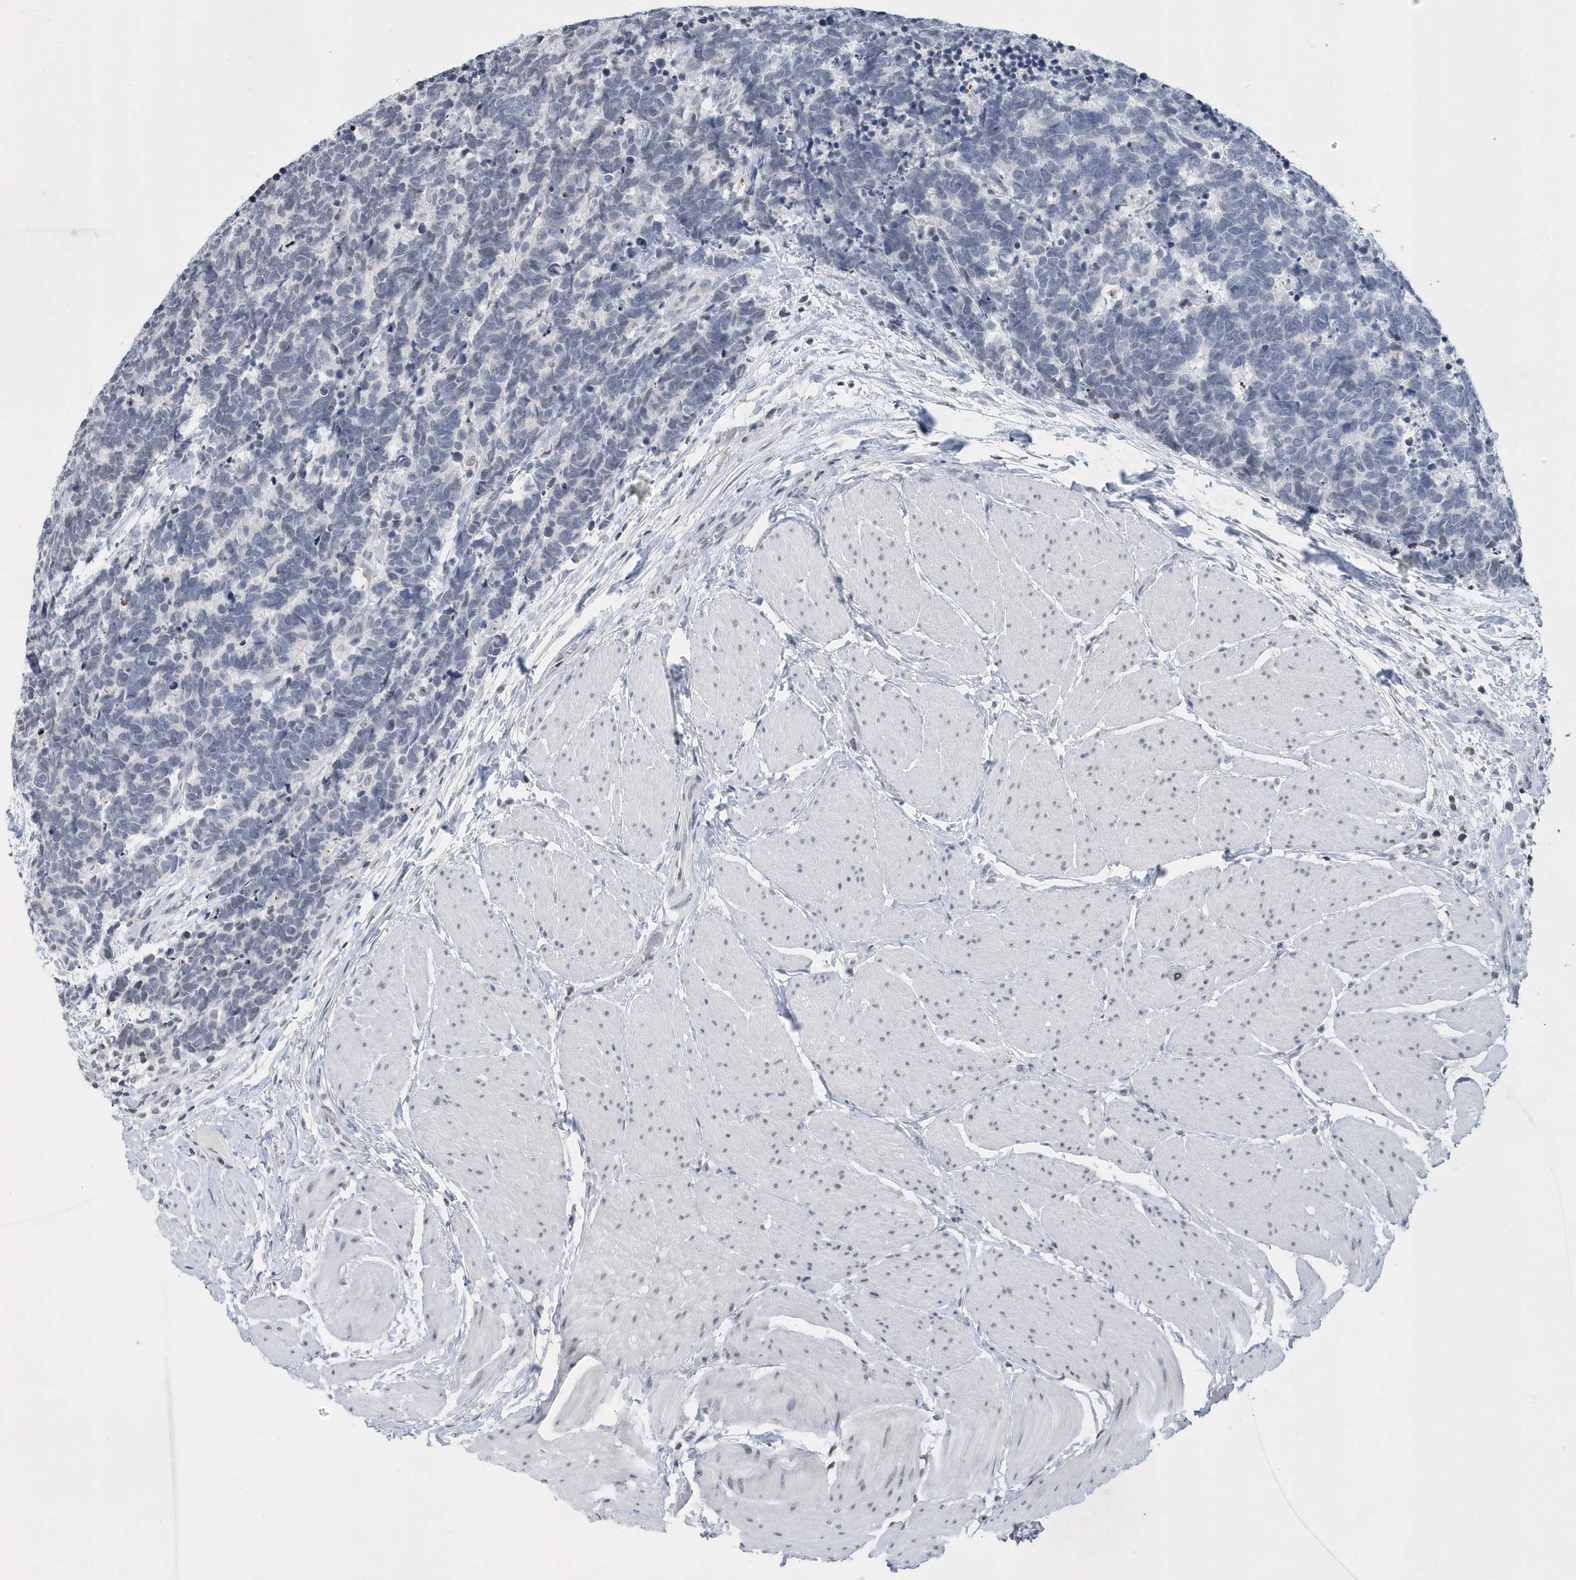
{"staining": {"intensity": "negative", "quantity": "none", "location": "none"}, "tissue": "carcinoid", "cell_type": "Tumor cells", "image_type": "cancer", "snomed": [{"axis": "morphology", "description": "Carcinoma, NOS"}, {"axis": "morphology", "description": "Carcinoid, malignant, NOS"}, {"axis": "topography", "description": "Urinary bladder"}], "caption": "The immunohistochemistry micrograph has no significant staining in tumor cells of carcinoma tissue. Brightfield microscopy of IHC stained with DAB (brown) and hematoxylin (blue), captured at high magnification.", "gene": "VWA5B2", "patient": {"sex": "male", "age": 57}}